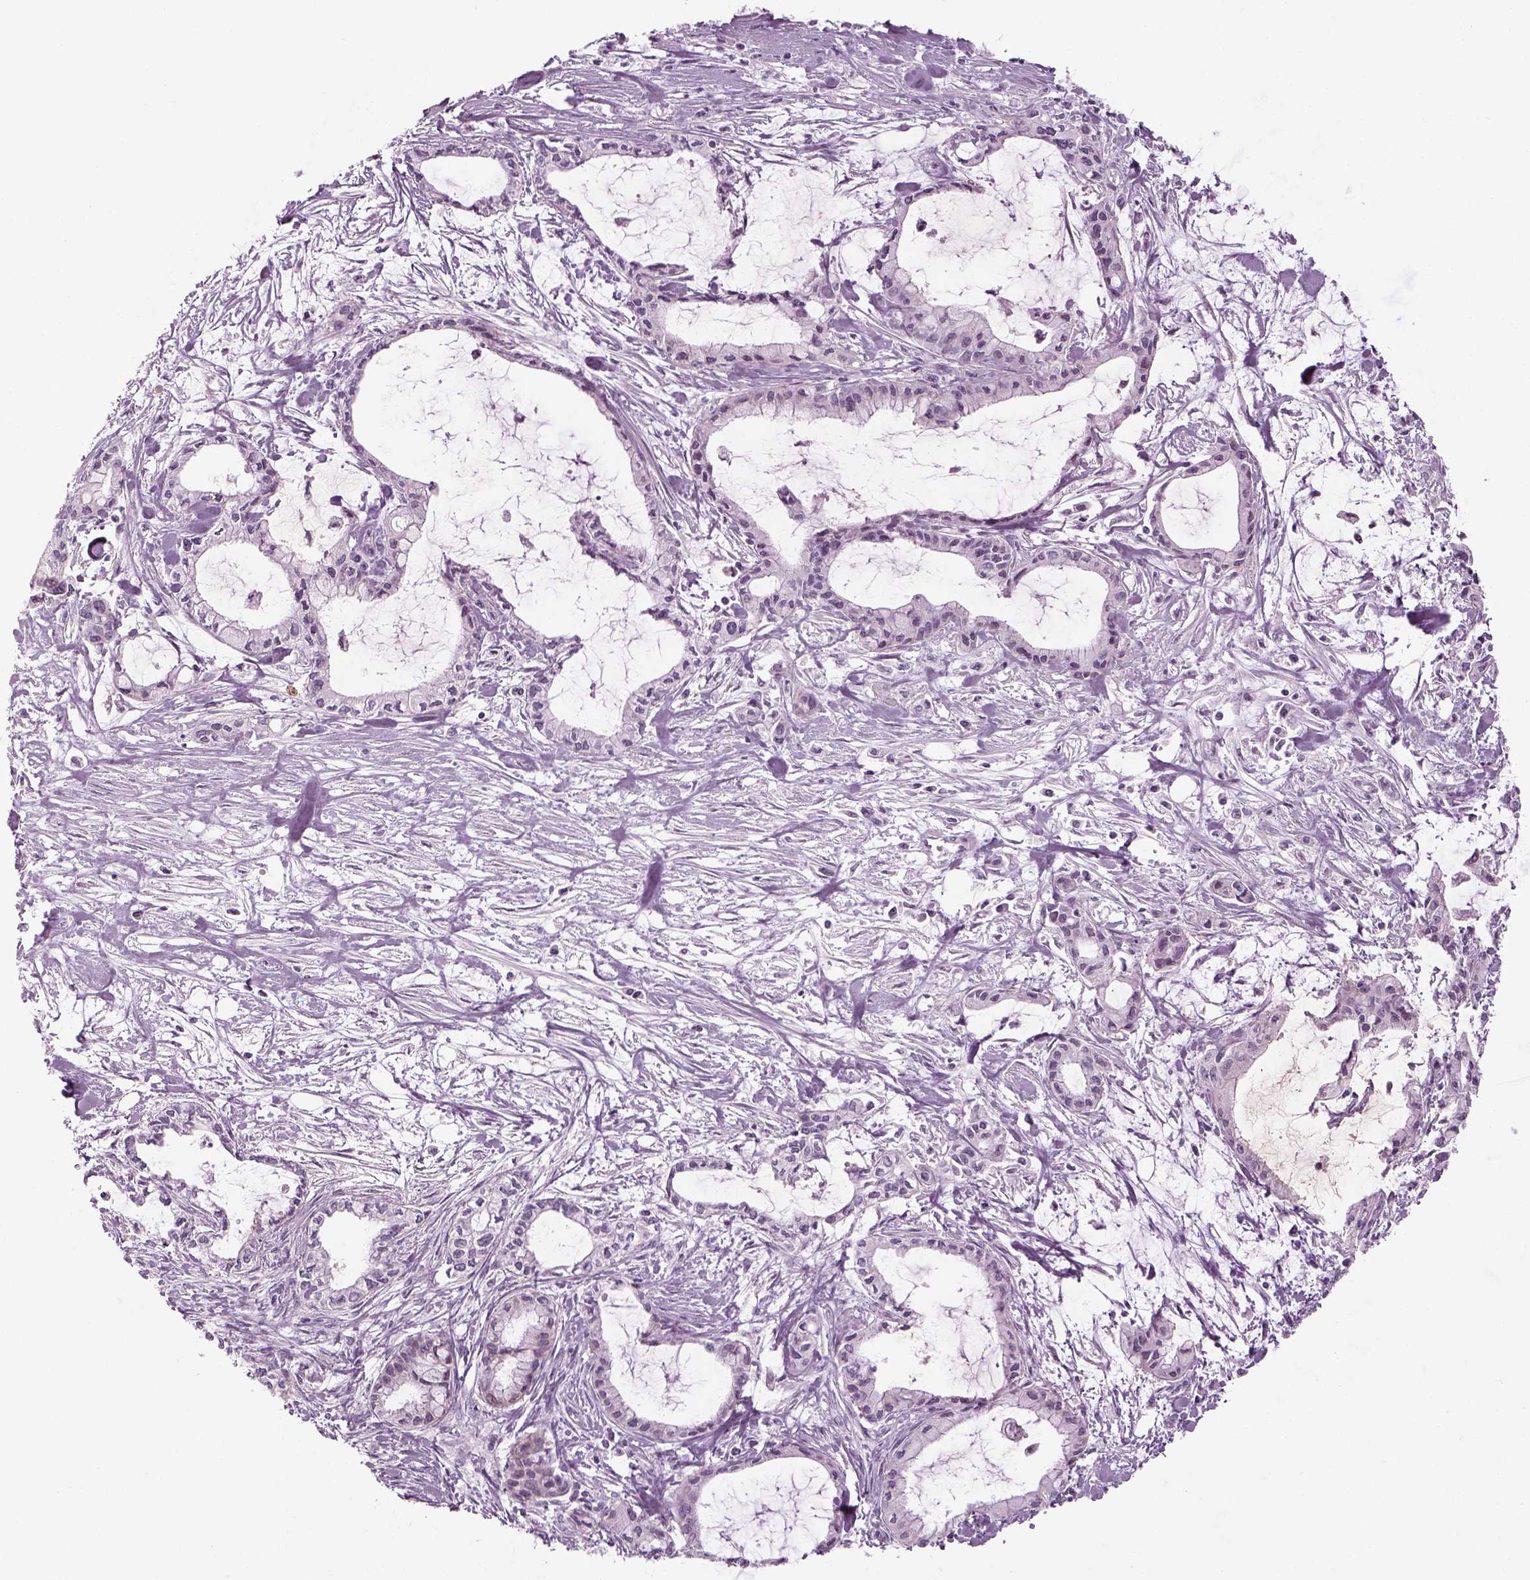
{"staining": {"intensity": "negative", "quantity": "none", "location": "none"}, "tissue": "pancreatic cancer", "cell_type": "Tumor cells", "image_type": "cancer", "snomed": [{"axis": "morphology", "description": "Adenocarcinoma, NOS"}, {"axis": "topography", "description": "Pancreas"}], "caption": "Human pancreatic cancer (adenocarcinoma) stained for a protein using immunohistochemistry (IHC) exhibits no positivity in tumor cells.", "gene": "LRRIQ3", "patient": {"sex": "male", "age": 48}}